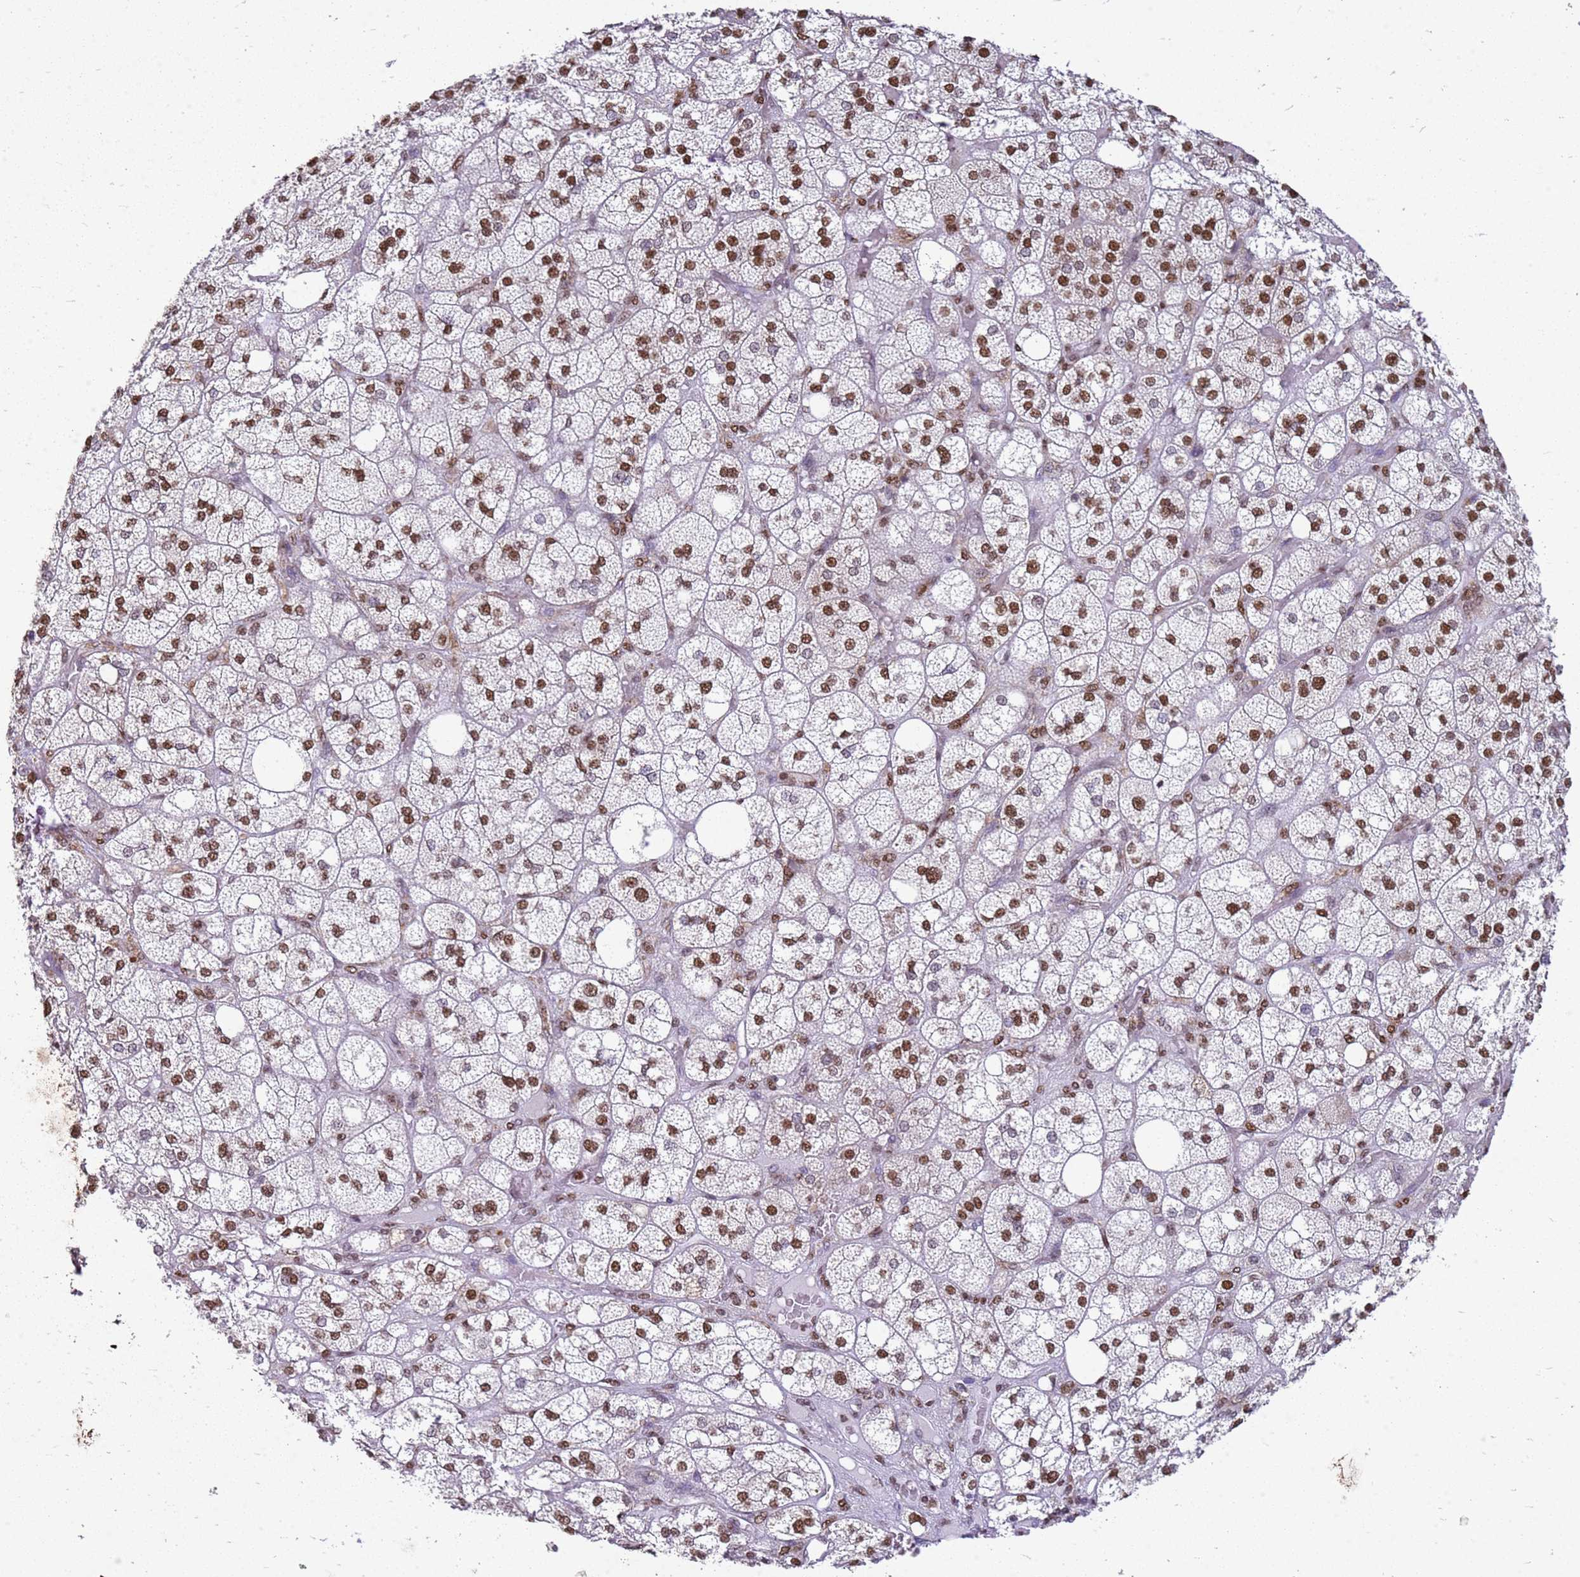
{"staining": {"intensity": "moderate", "quantity": ">75%", "location": "nuclear"}, "tissue": "adrenal gland", "cell_type": "Glandular cells", "image_type": "normal", "snomed": [{"axis": "morphology", "description": "Normal tissue, NOS"}, {"axis": "topography", "description": "Adrenal gland"}], "caption": "There is medium levels of moderate nuclear staining in glandular cells of normal adrenal gland, as demonstrated by immunohistochemical staining (brown color).", "gene": "APEX1", "patient": {"sex": "male", "age": 61}}